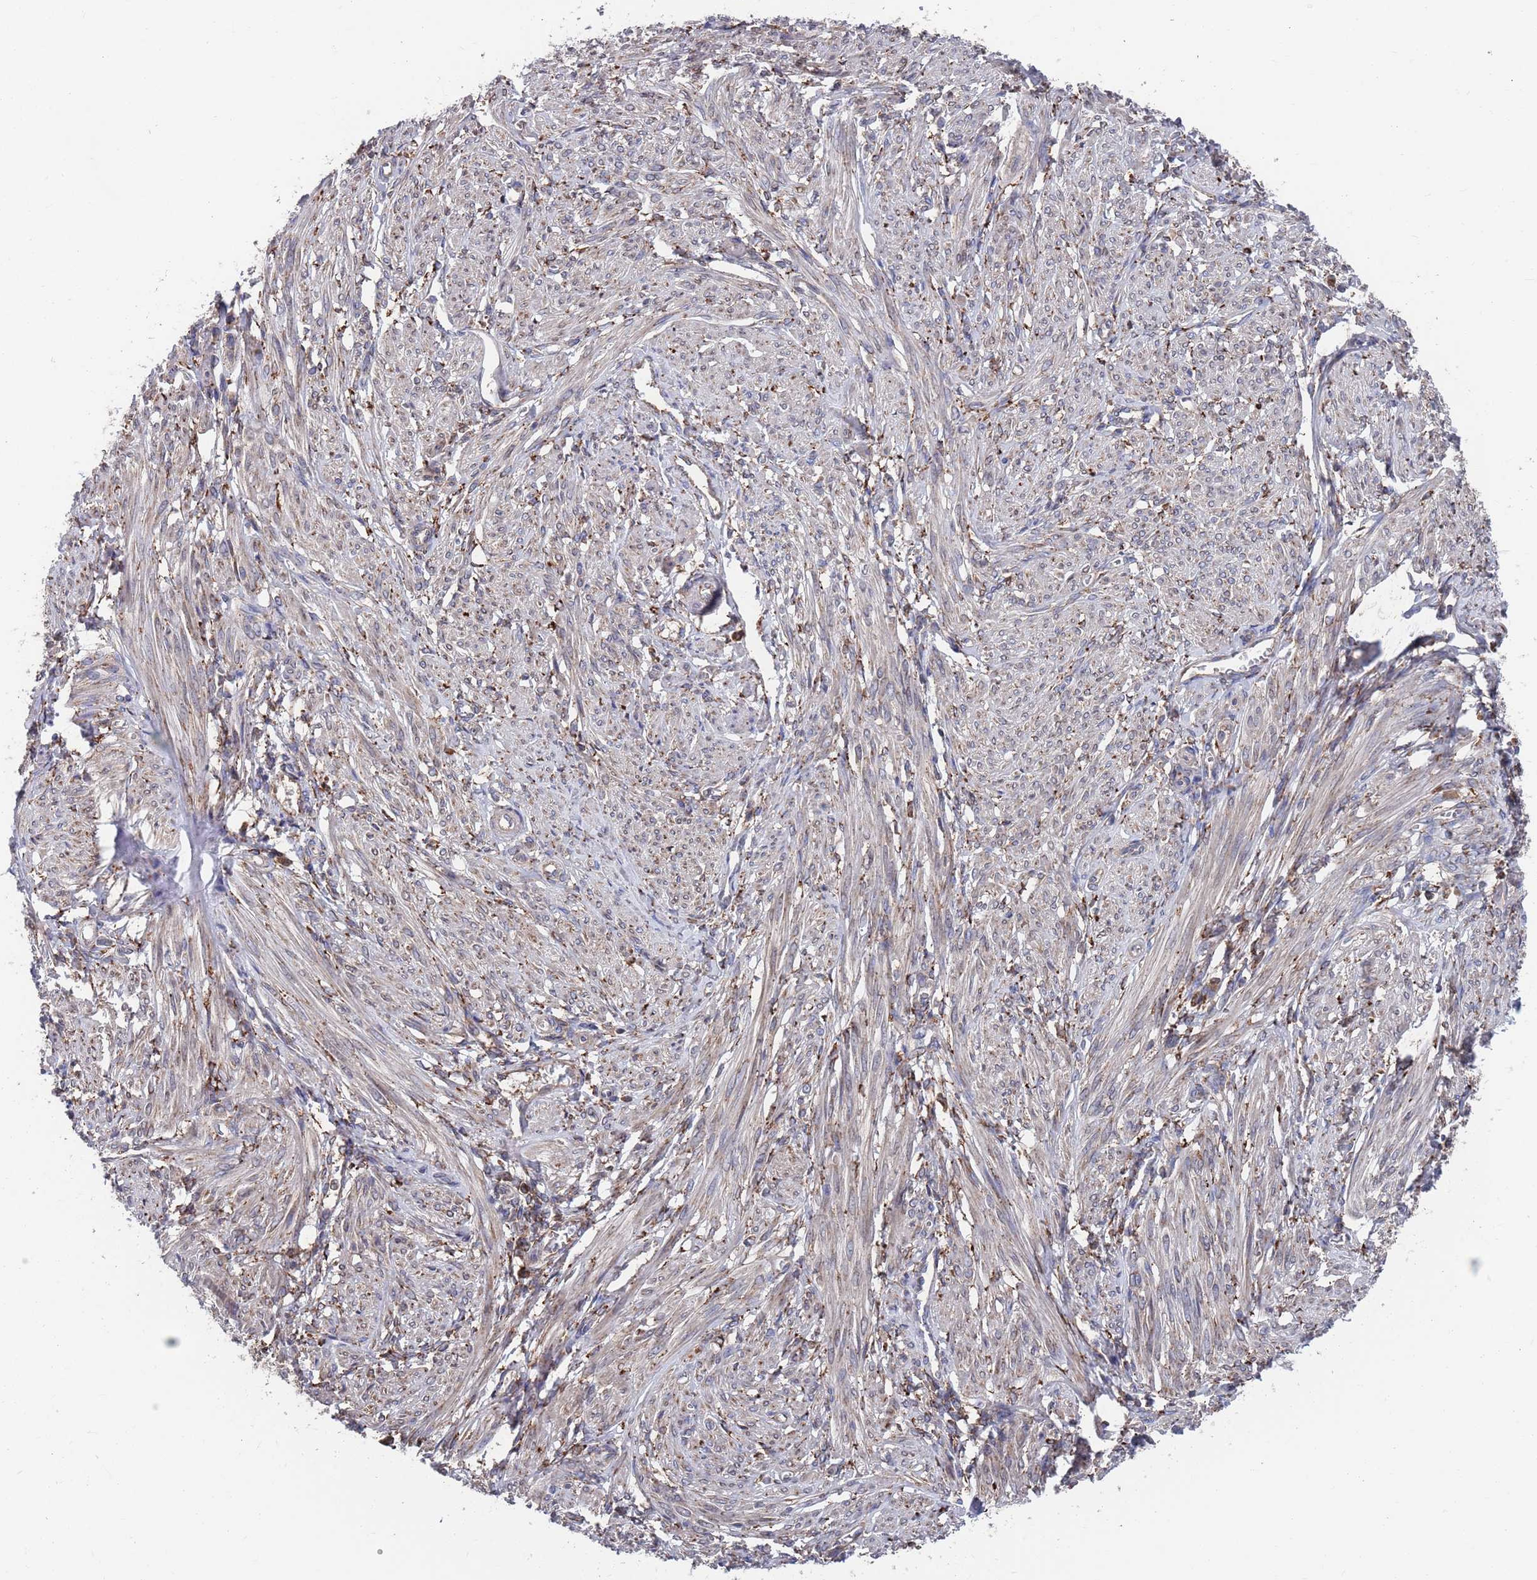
{"staining": {"intensity": "weak", "quantity": "25%-75%", "location": "cytoplasmic/membranous"}, "tissue": "smooth muscle", "cell_type": "Smooth muscle cells", "image_type": "normal", "snomed": [{"axis": "morphology", "description": "Normal tissue, NOS"}, {"axis": "topography", "description": "Smooth muscle"}], "caption": "Immunohistochemical staining of unremarkable human smooth muscle displays weak cytoplasmic/membranous protein staining in about 25%-75% of smooth muscle cells. (DAB = brown stain, brightfield microscopy at high magnification).", "gene": "GID8", "patient": {"sex": "female", "age": 39}}